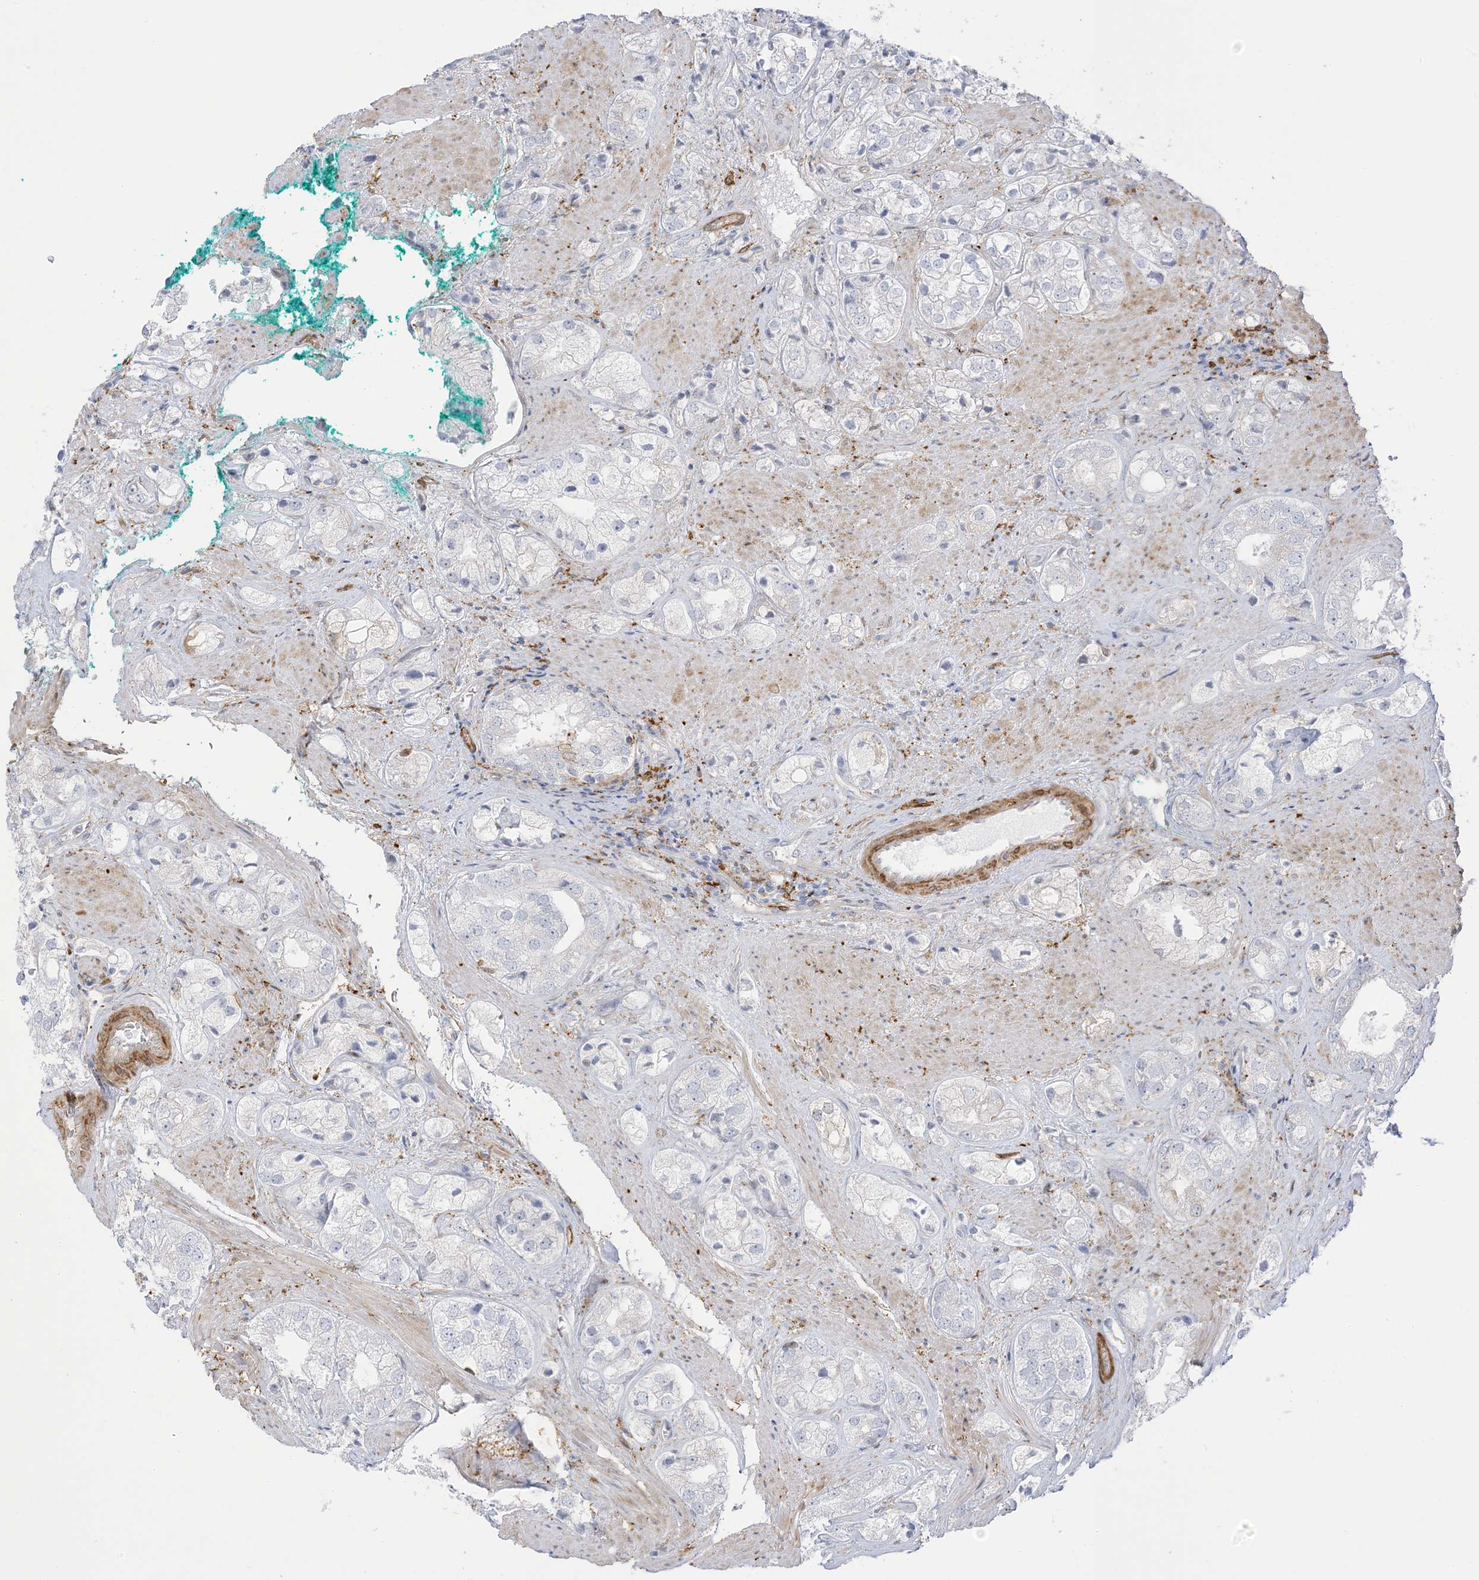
{"staining": {"intensity": "negative", "quantity": "none", "location": "none"}, "tissue": "prostate cancer", "cell_type": "Tumor cells", "image_type": "cancer", "snomed": [{"axis": "morphology", "description": "Adenocarcinoma, High grade"}, {"axis": "topography", "description": "Prostate"}], "caption": "Immunohistochemistry (IHC) photomicrograph of prostate cancer stained for a protein (brown), which reveals no positivity in tumor cells.", "gene": "ICMT", "patient": {"sex": "male", "age": 50}}